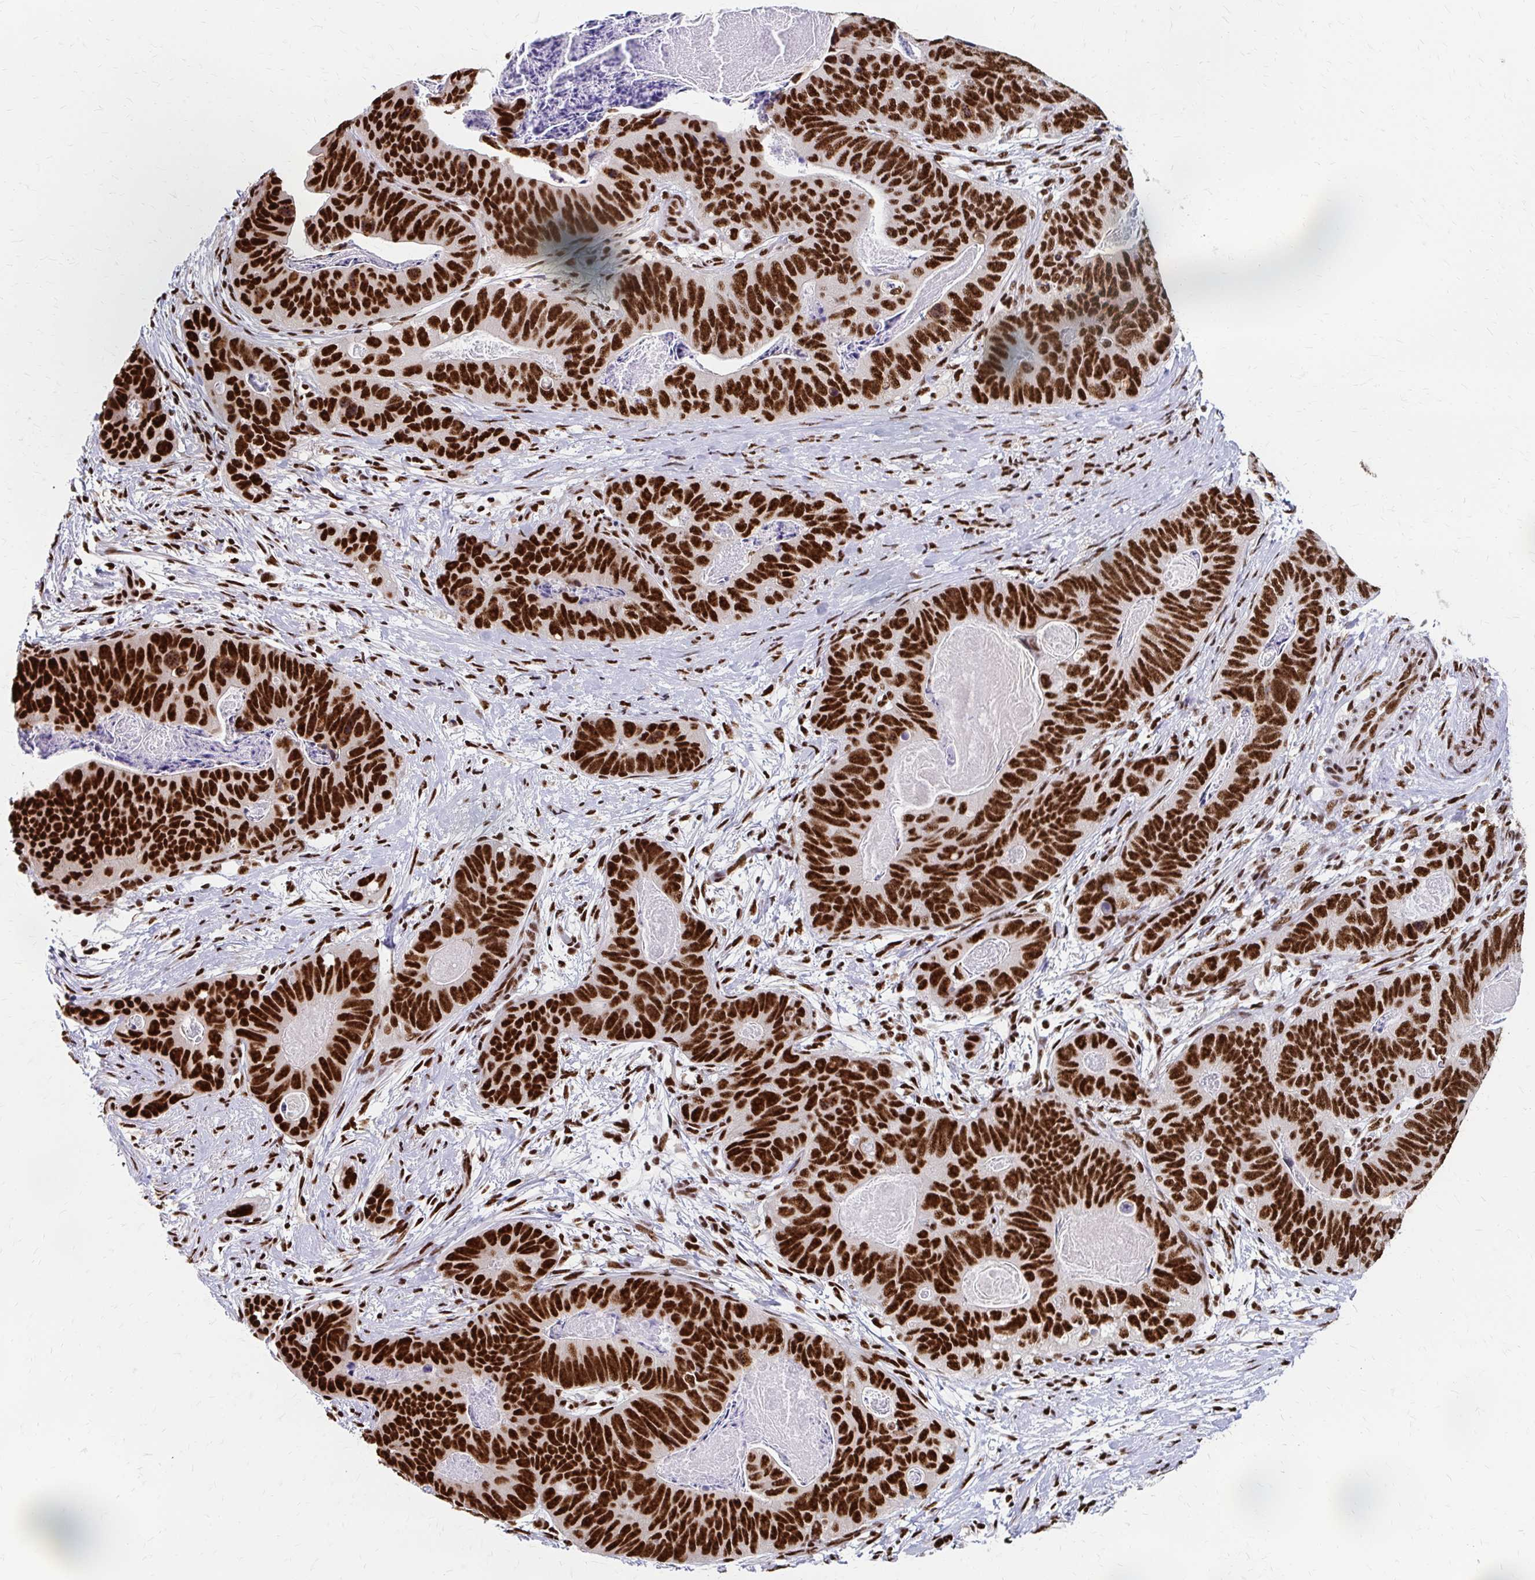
{"staining": {"intensity": "strong", "quantity": ">75%", "location": "nuclear"}, "tissue": "stomach cancer", "cell_type": "Tumor cells", "image_type": "cancer", "snomed": [{"axis": "morphology", "description": "Normal tissue, NOS"}, {"axis": "morphology", "description": "Adenocarcinoma, NOS"}, {"axis": "topography", "description": "Stomach"}], "caption": "Human stomach cancer (adenocarcinoma) stained for a protein (brown) displays strong nuclear positive expression in approximately >75% of tumor cells.", "gene": "CNKSR3", "patient": {"sex": "female", "age": 89}}